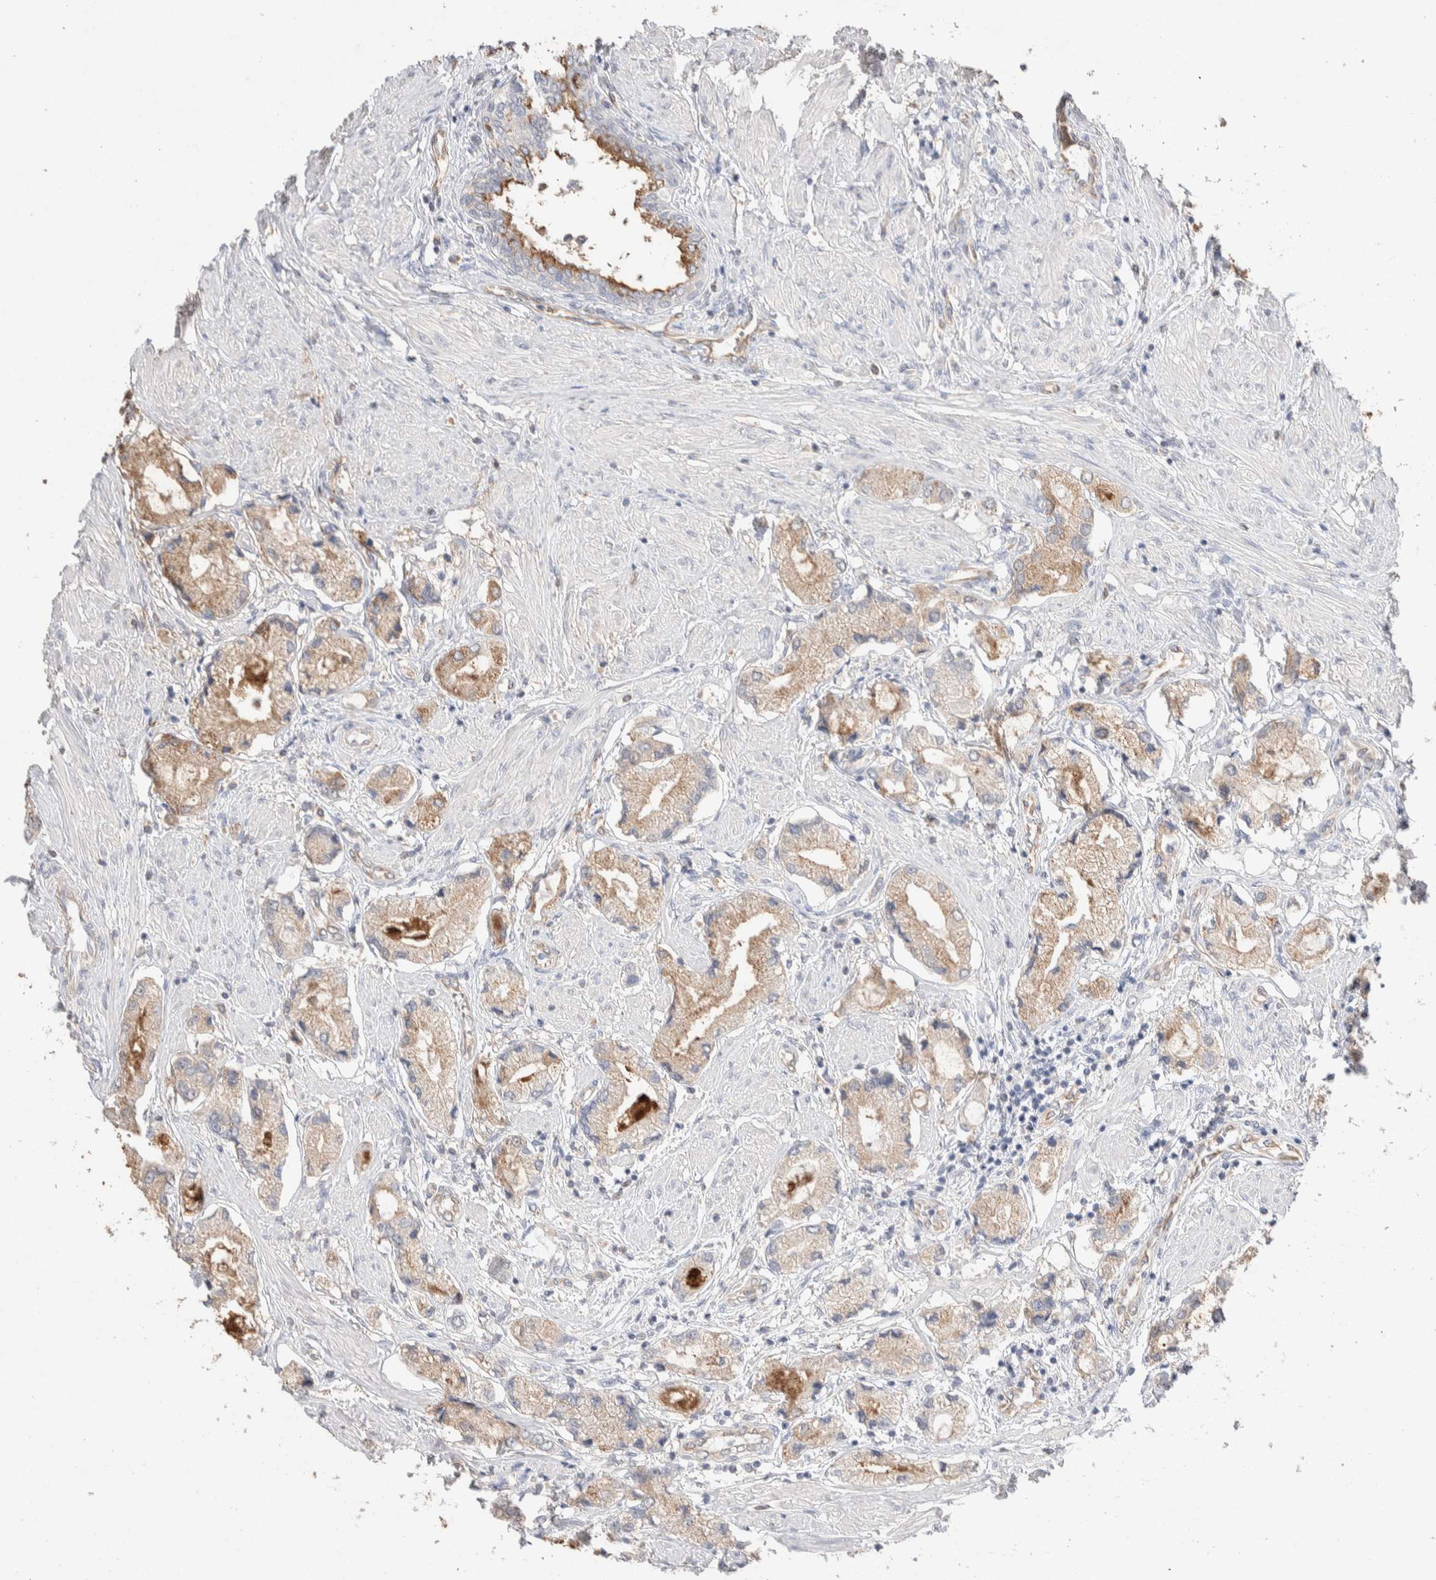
{"staining": {"intensity": "moderate", "quantity": ">75%", "location": "cytoplasmic/membranous"}, "tissue": "prostate cancer", "cell_type": "Tumor cells", "image_type": "cancer", "snomed": [{"axis": "morphology", "description": "Adenocarcinoma, Low grade"}, {"axis": "topography", "description": "Prostate"}], "caption": "Adenocarcinoma (low-grade) (prostate) was stained to show a protein in brown. There is medium levels of moderate cytoplasmic/membranous staining in approximately >75% of tumor cells.", "gene": "FFAR2", "patient": {"sex": "male", "age": 71}}